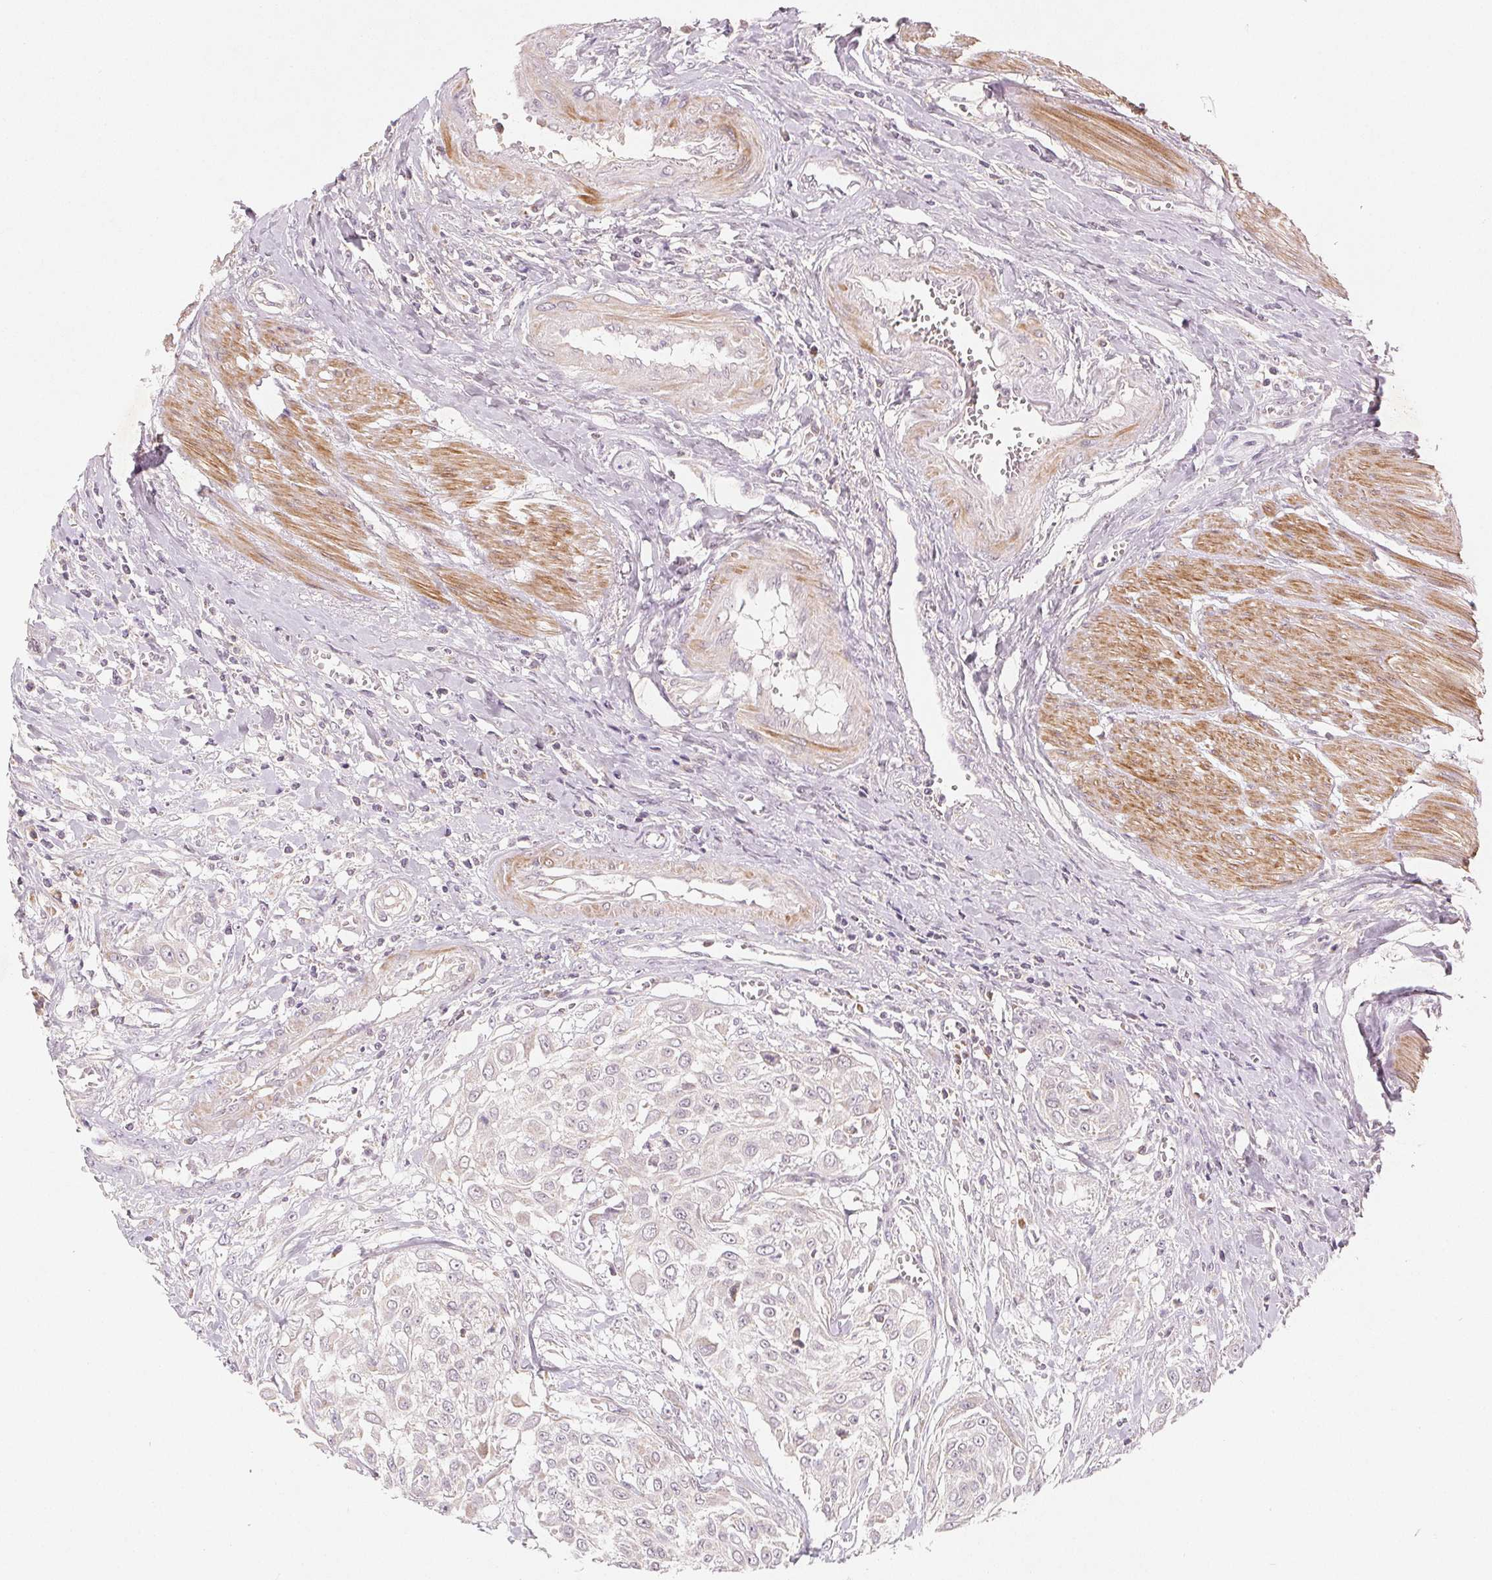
{"staining": {"intensity": "negative", "quantity": "none", "location": "none"}, "tissue": "urothelial cancer", "cell_type": "Tumor cells", "image_type": "cancer", "snomed": [{"axis": "morphology", "description": "Urothelial carcinoma, High grade"}, {"axis": "topography", "description": "Urinary bladder"}], "caption": "Immunohistochemical staining of urothelial carcinoma (high-grade) shows no significant expression in tumor cells.", "gene": "GHITM", "patient": {"sex": "male", "age": 57}}